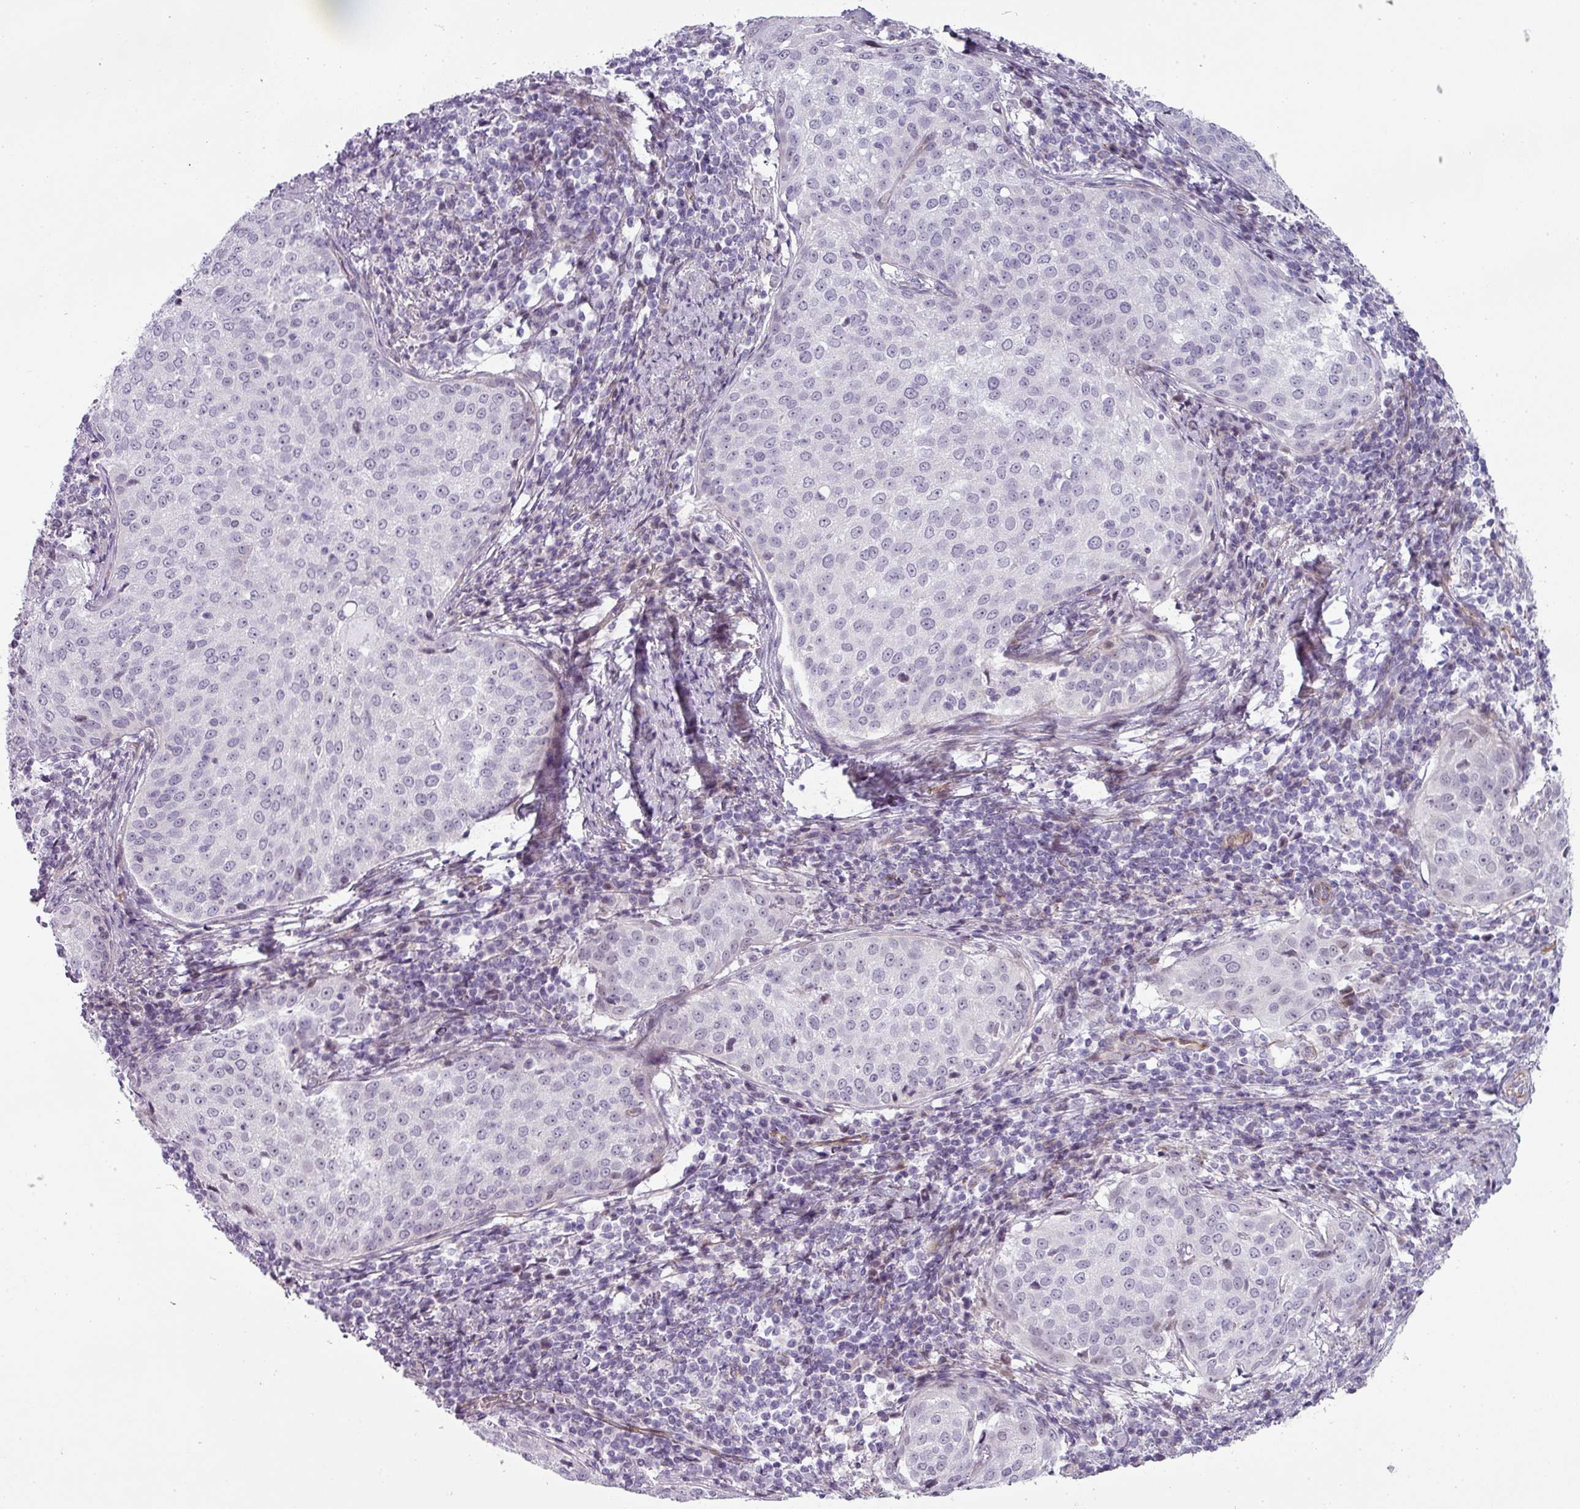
{"staining": {"intensity": "negative", "quantity": "none", "location": "none"}, "tissue": "cervical cancer", "cell_type": "Tumor cells", "image_type": "cancer", "snomed": [{"axis": "morphology", "description": "Squamous cell carcinoma, NOS"}, {"axis": "topography", "description": "Cervix"}], "caption": "IHC image of neoplastic tissue: squamous cell carcinoma (cervical) stained with DAB (3,3'-diaminobenzidine) shows no significant protein expression in tumor cells. The staining was performed using DAB (3,3'-diaminobenzidine) to visualize the protein expression in brown, while the nuclei were stained in blue with hematoxylin (Magnification: 20x).", "gene": "CHRDL1", "patient": {"sex": "female", "age": 57}}